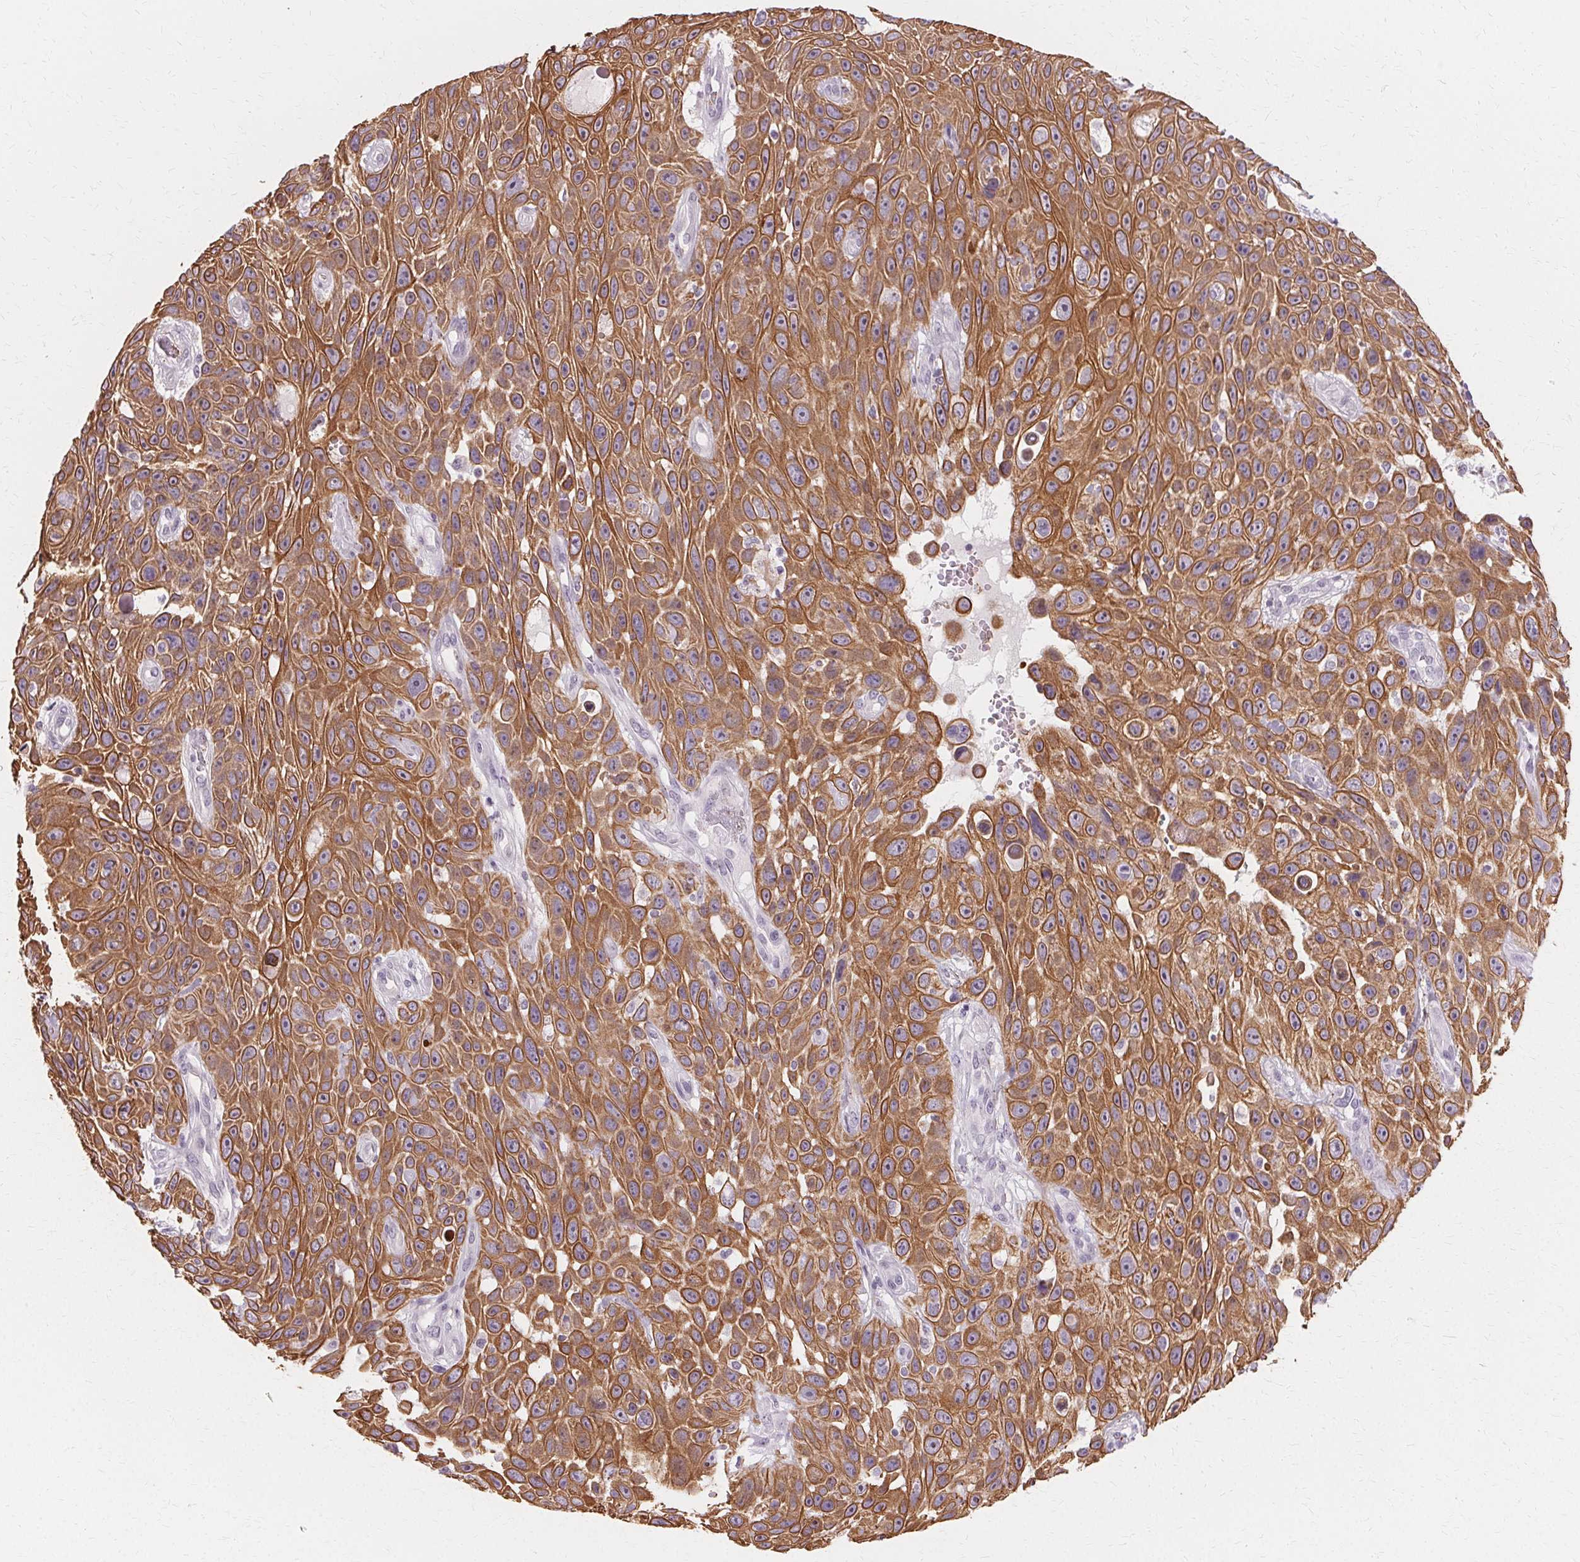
{"staining": {"intensity": "moderate", "quantity": ">75%", "location": "cytoplasmic/membranous"}, "tissue": "skin cancer", "cell_type": "Tumor cells", "image_type": "cancer", "snomed": [{"axis": "morphology", "description": "Squamous cell carcinoma, NOS"}, {"axis": "topography", "description": "Skin"}], "caption": "Skin cancer (squamous cell carcinoma) stained for a protein (brown) exhibits moderate cytoplasmic/membranous positive expression in about >75% of tumor cells.", "gene": "KRT6C", "patient": {"sex": "male", "age": 82}}